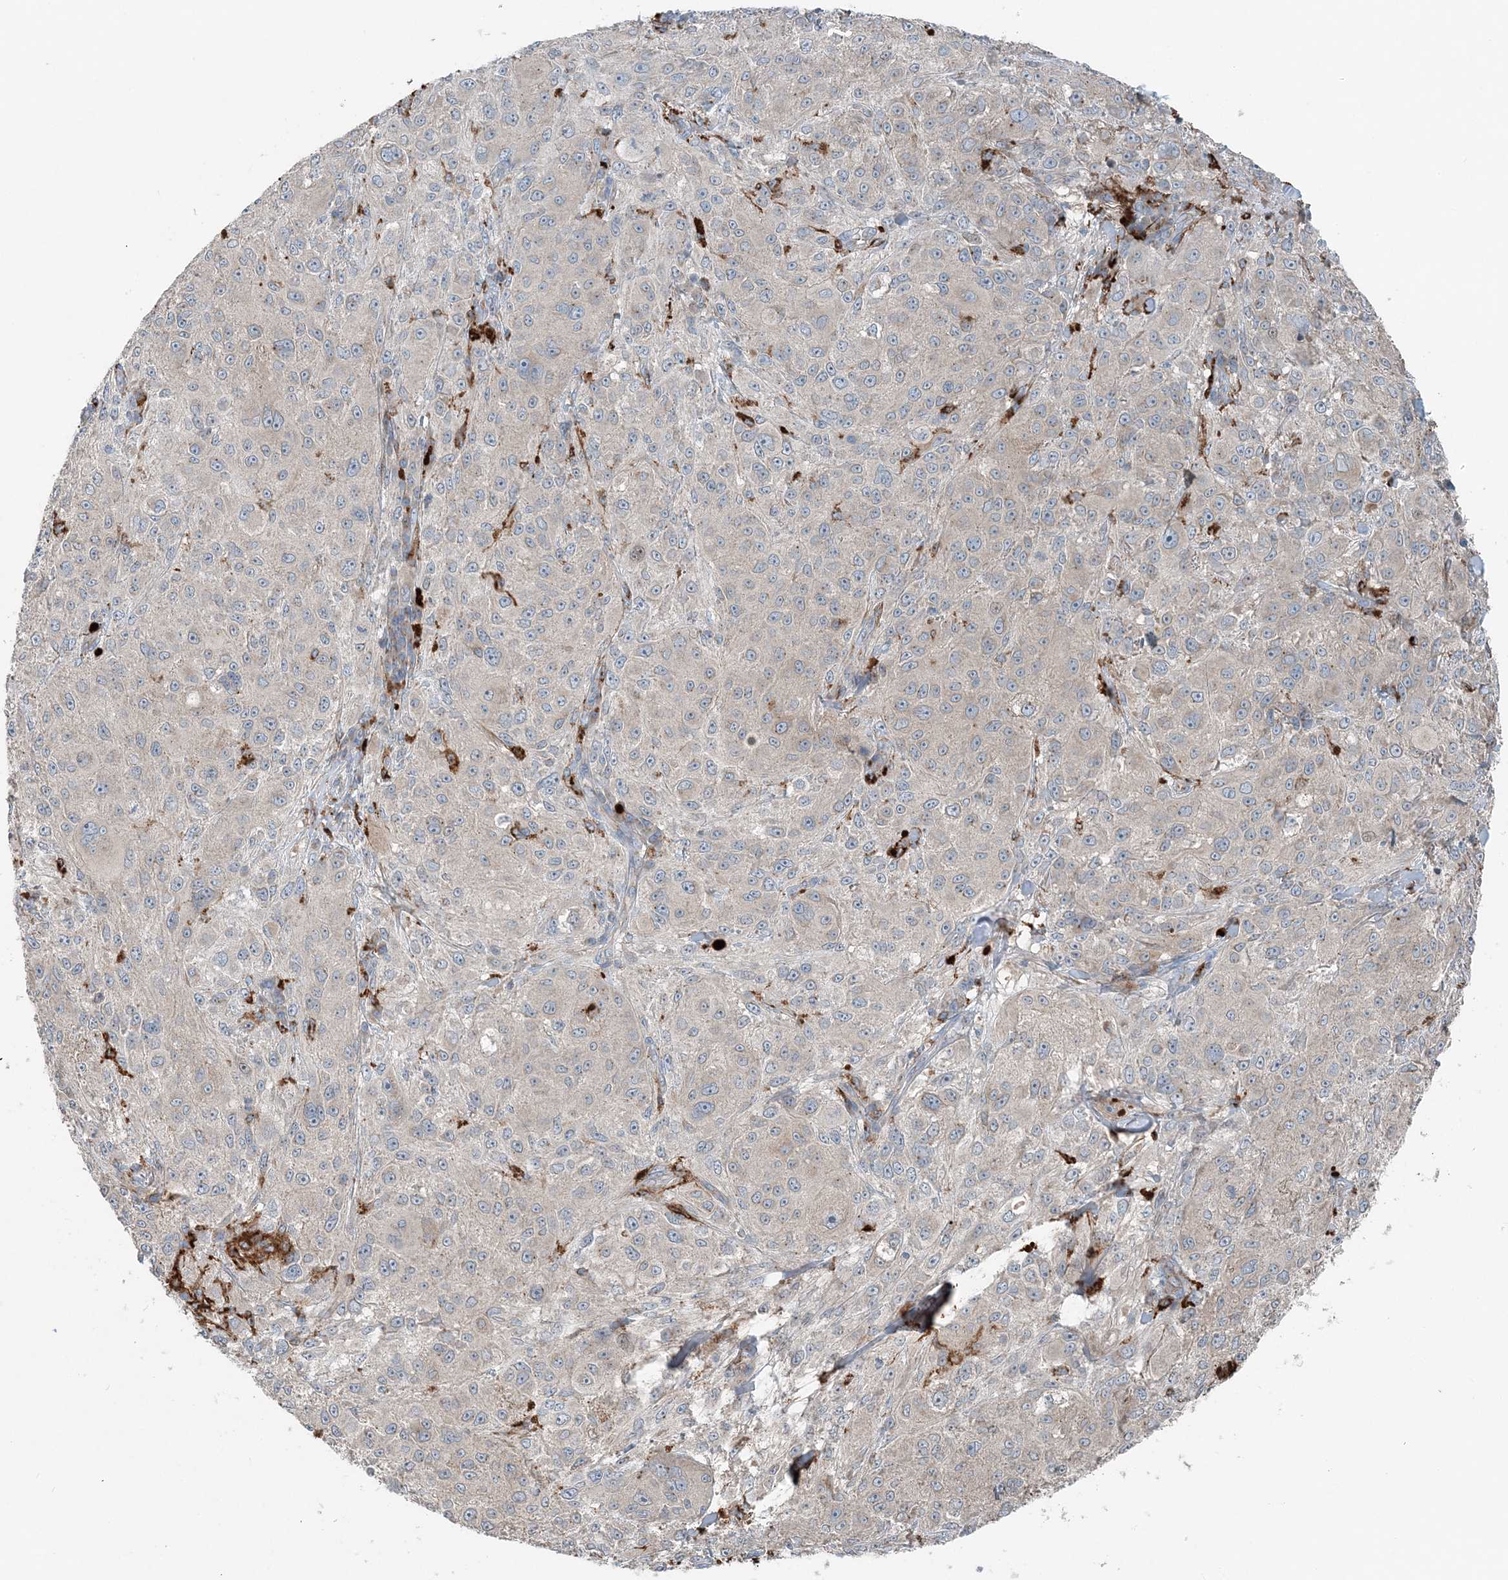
{"staining": {"intensity": "weak", "quantity": "<25%", "location": "cytoplasmic/membranous"}, "tissue": "melanoma", "cell_type": "Tumor cells", "image_type": "cancer", "snomed": [{"axis": "morphology", "description": "Necrosis, NOS"}, {"axis": "morphology", "description": "Malignant melanoma, NOS"}, {"axis": "topography", "description": "Skin"}], "caption": "Immunohistochemistry (IHC) micrograph of human melanoma stained for a protein (brown), which exhibits no staining in tumor cells.", "gene": "KY", "patient": {"sex": "female", "age": 87}}